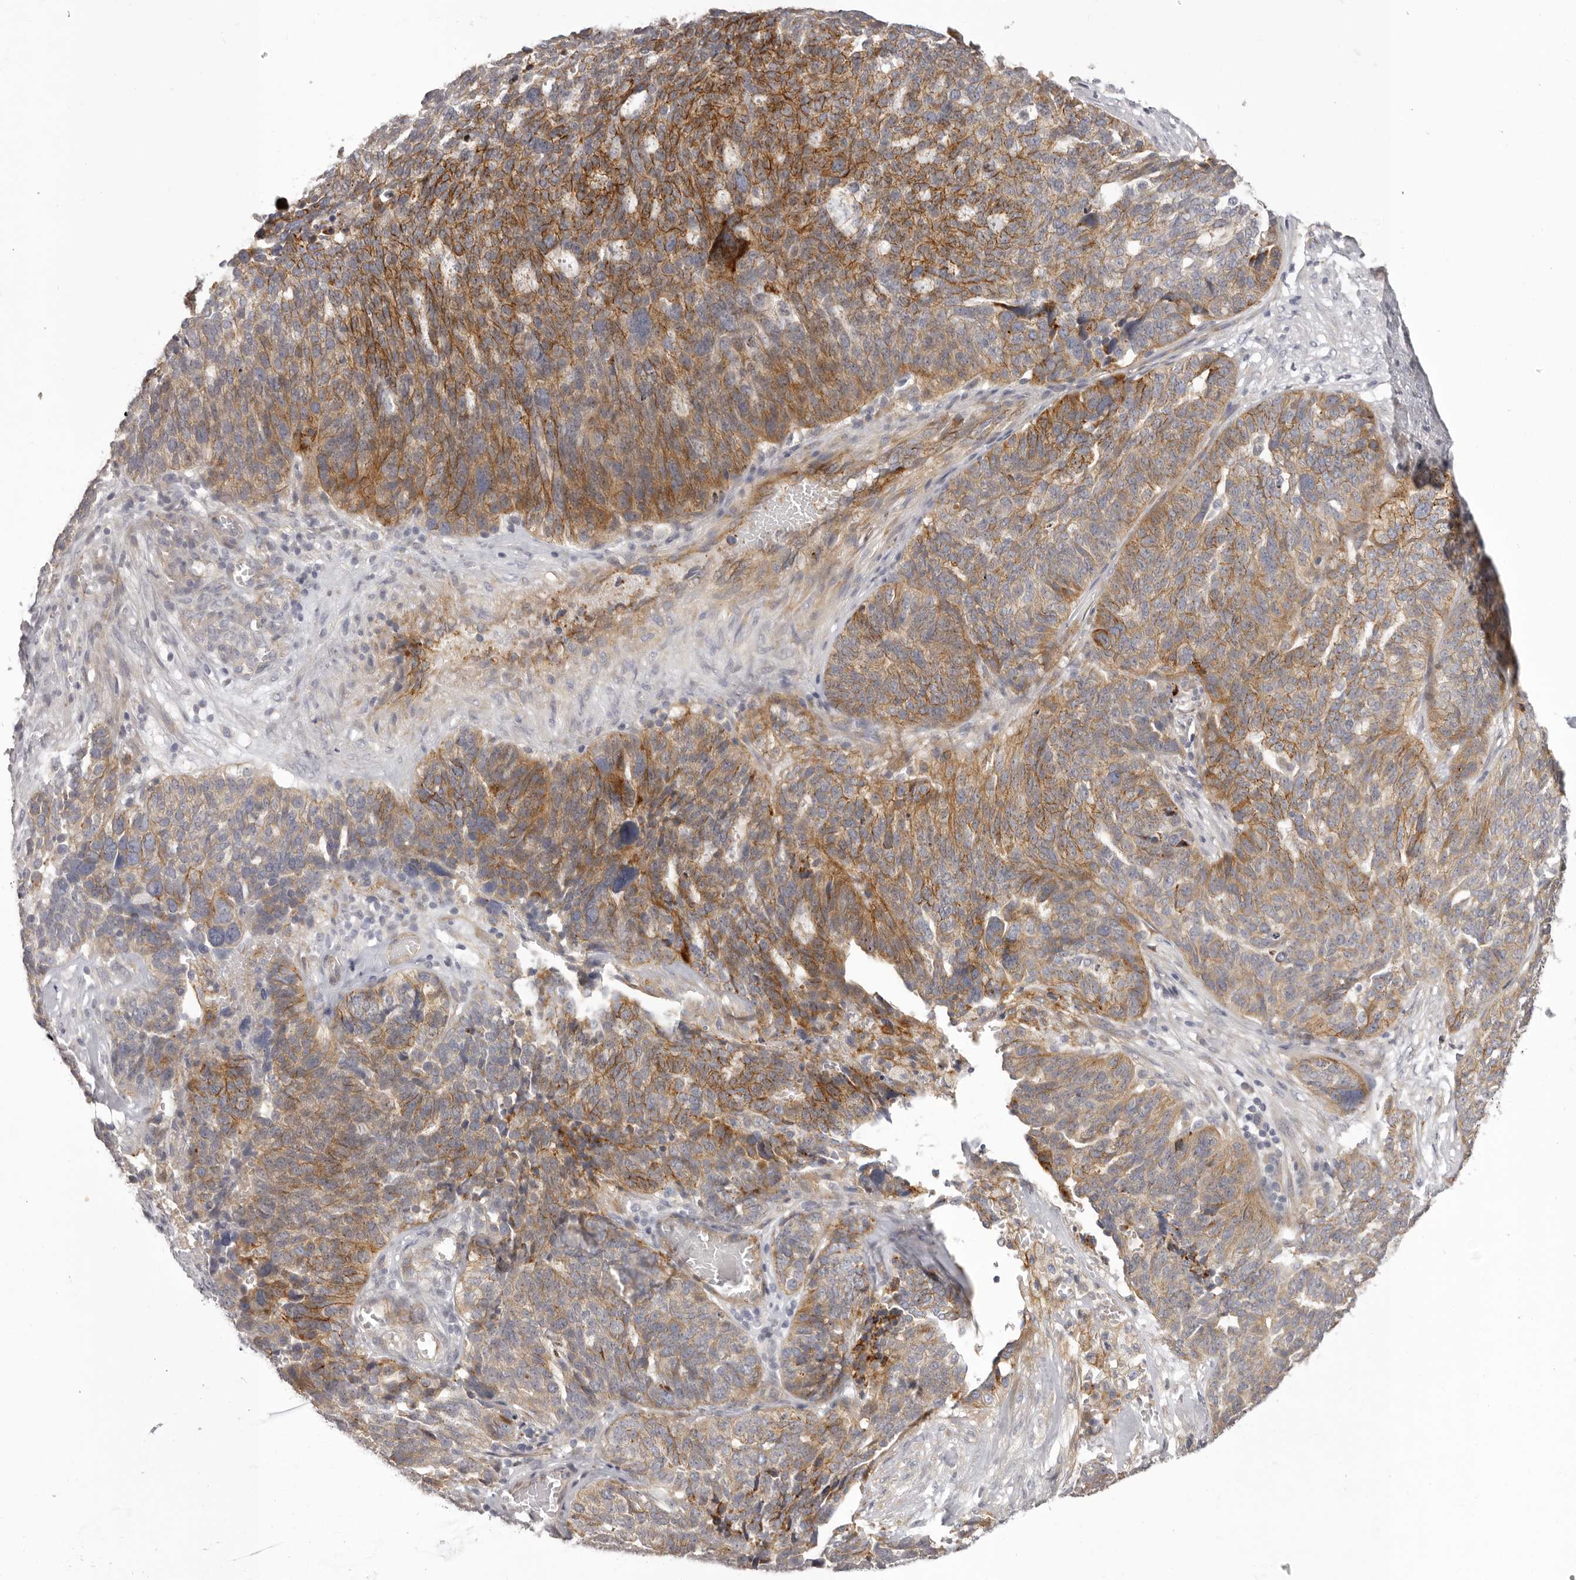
{"staining": {"intensity": "moderate", "quantity": "25%-75%", "location": "cytoplasmic/membranous"}, "tissue": "ovarian cancer", "cell_type": "Tumor cells", "image_type": "cancer", "snomed": [{"axis": "morphology", "description": "Cystadenocarcinoma, serous, NOS"}, {"axis": "topography", "description": "Ovary"}], "caption": "Immunohistochemical staining of human ovarian cancer shows medium levels of moderate cytoplasmic/membranous expression in approximately 25%-75% of tumor cells.", "gene": "OTUD3", "patient": {"sex": "female", "age": 59}}